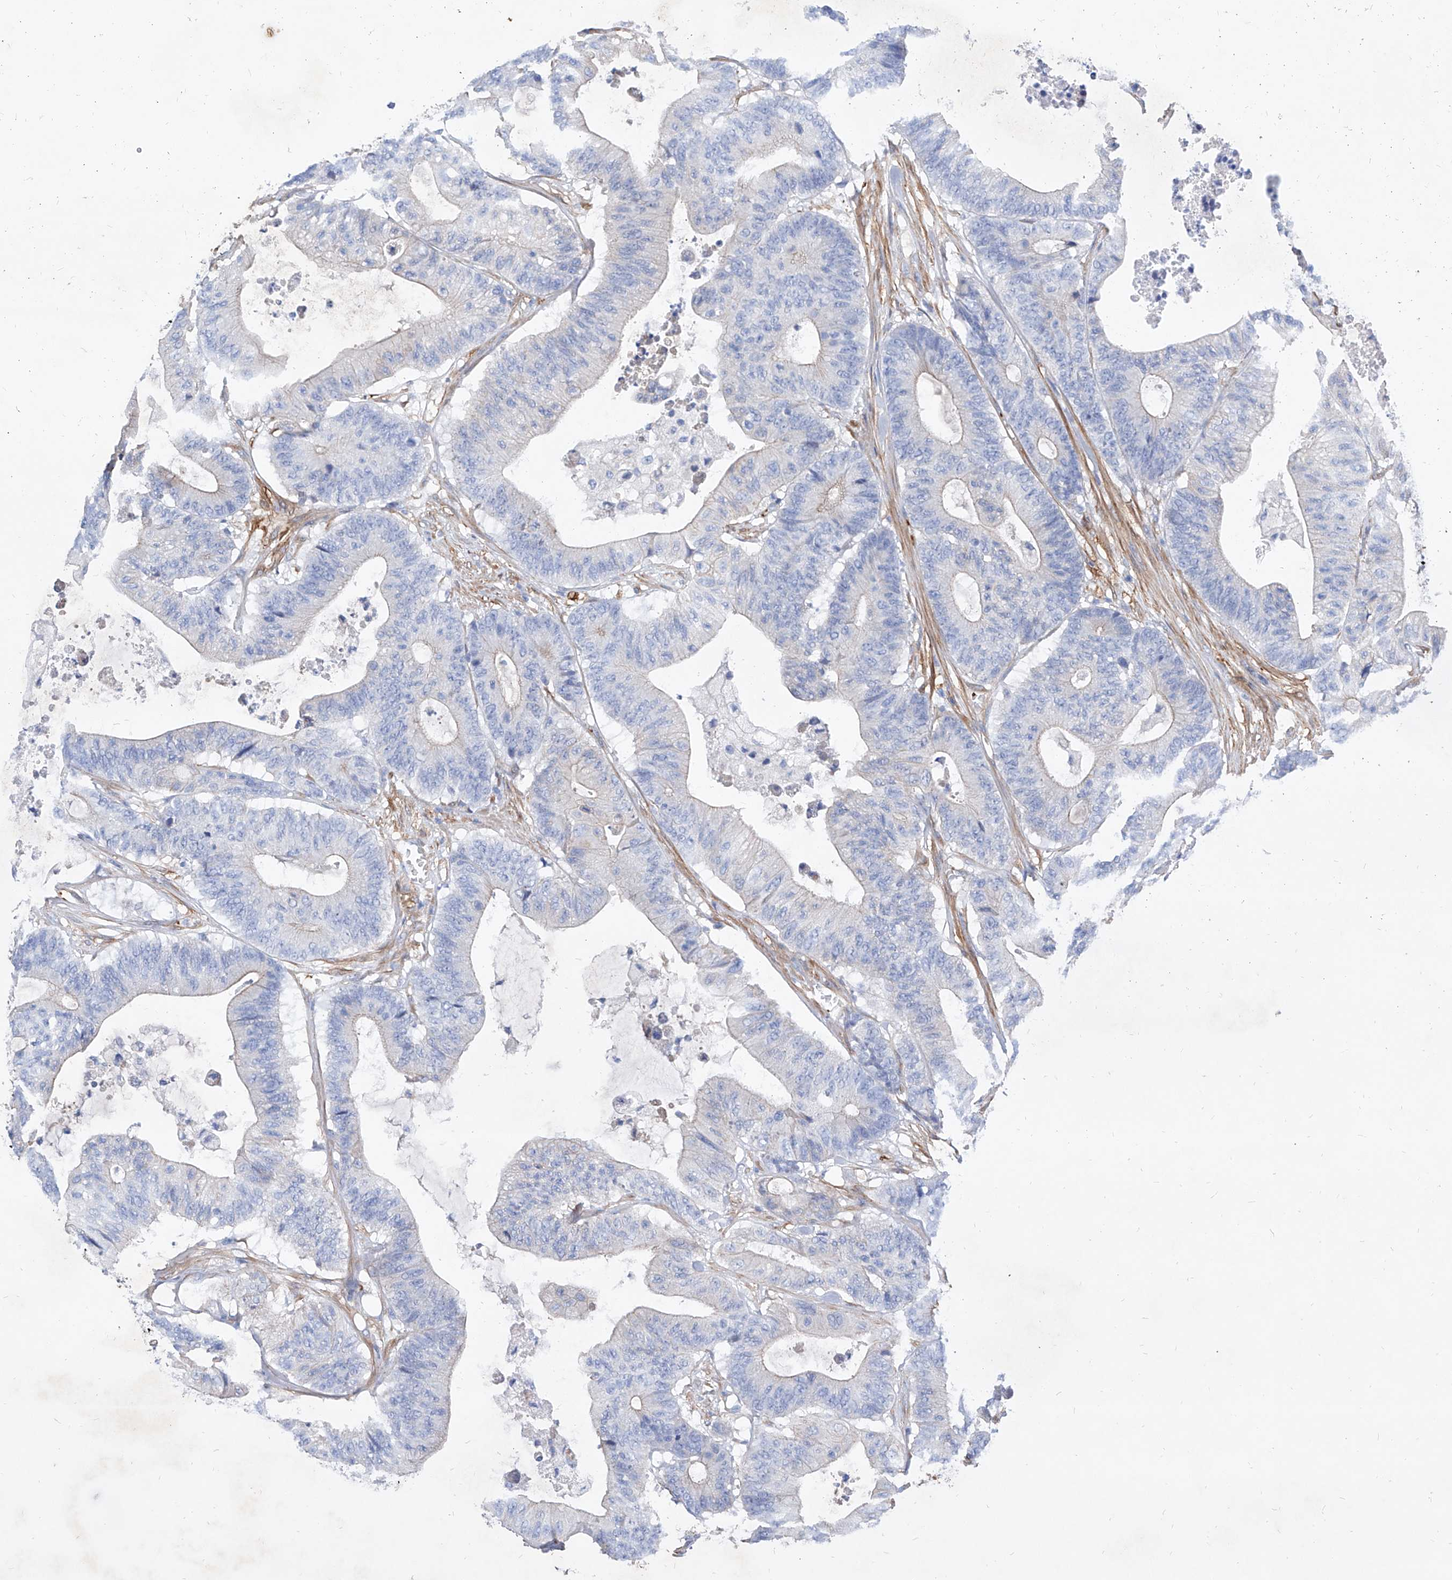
{"staining": {"intensity": "weak", "quantity": "<25%", "location": "cytoplasmic/membranous"}, "tissue": "colorectal cancer", "cell_type": "Tumor cells", "image_type": "cancer", "snomed": [{"axis": "morphology", "description": "Adenocarcinoma, NOS"}, {"axis": "topography", "description": "Colon"}], "caption": "Colorectal adenocarcinoma was stained to show a protein in brown. There is no significant positivity in tumor cells.", "gene": "TAS2R60", "patient": {"sex": "female", "age": 84}}